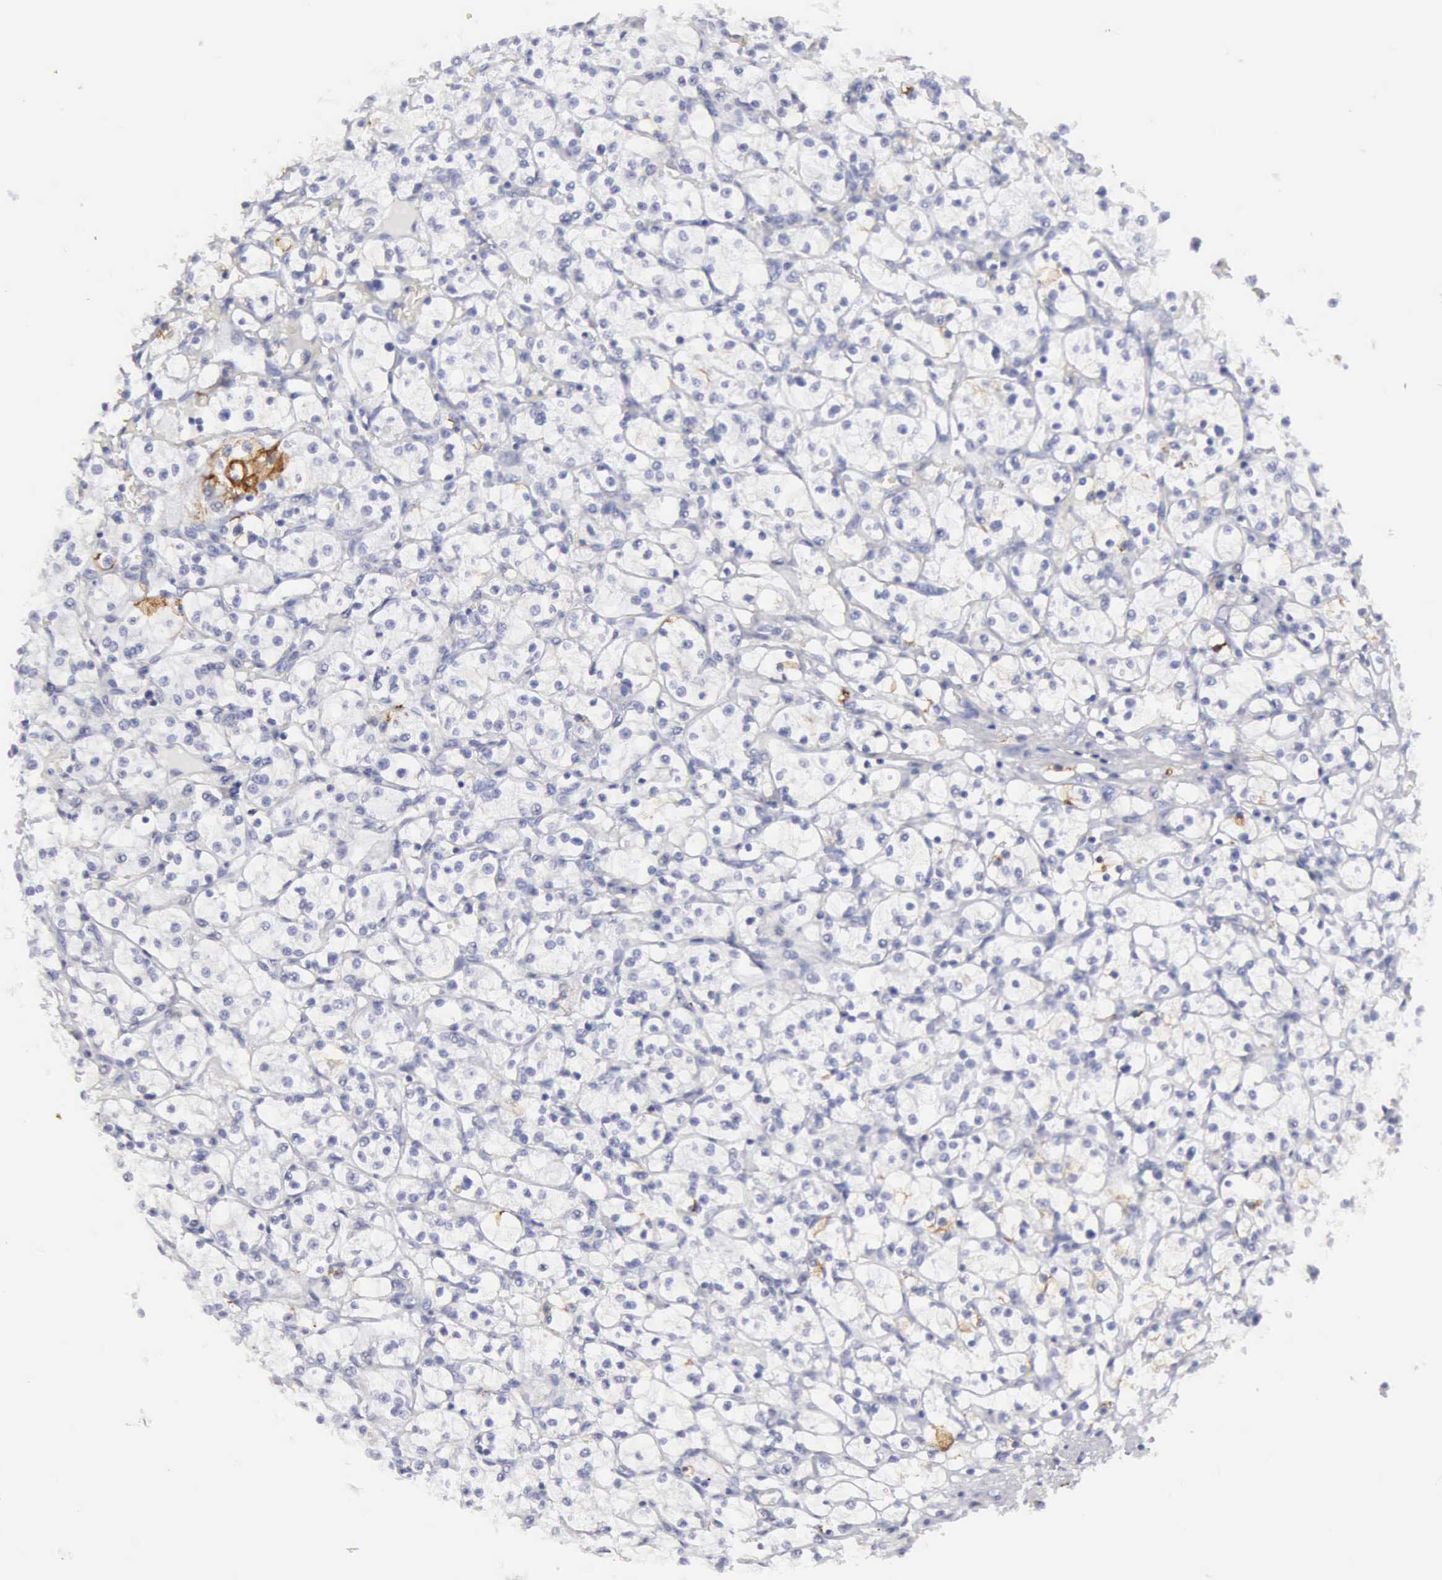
{"staining": {"intensity": "moderate", "quantity": "25%-75%", "location": "cytoplasmic/membranous"}, "tissue": "renal cancer", "cell_type": "Tumor cells", "image_type": "cancer", "snomed": [{"axis": "morphology", "description": "Adenocarcinoma, NOS"}, {"axis": "topography", "description": "Kidney"}], "caption": "Approximately 25%-75% of tumor cells in human adenocarcinoma (renal) display moderate cytoplasmic/membranous protein staining as visualized by brown immunohistochemical staining.", "gene": "NCAM1", "patient": {"sex": "male", "age": 61}}